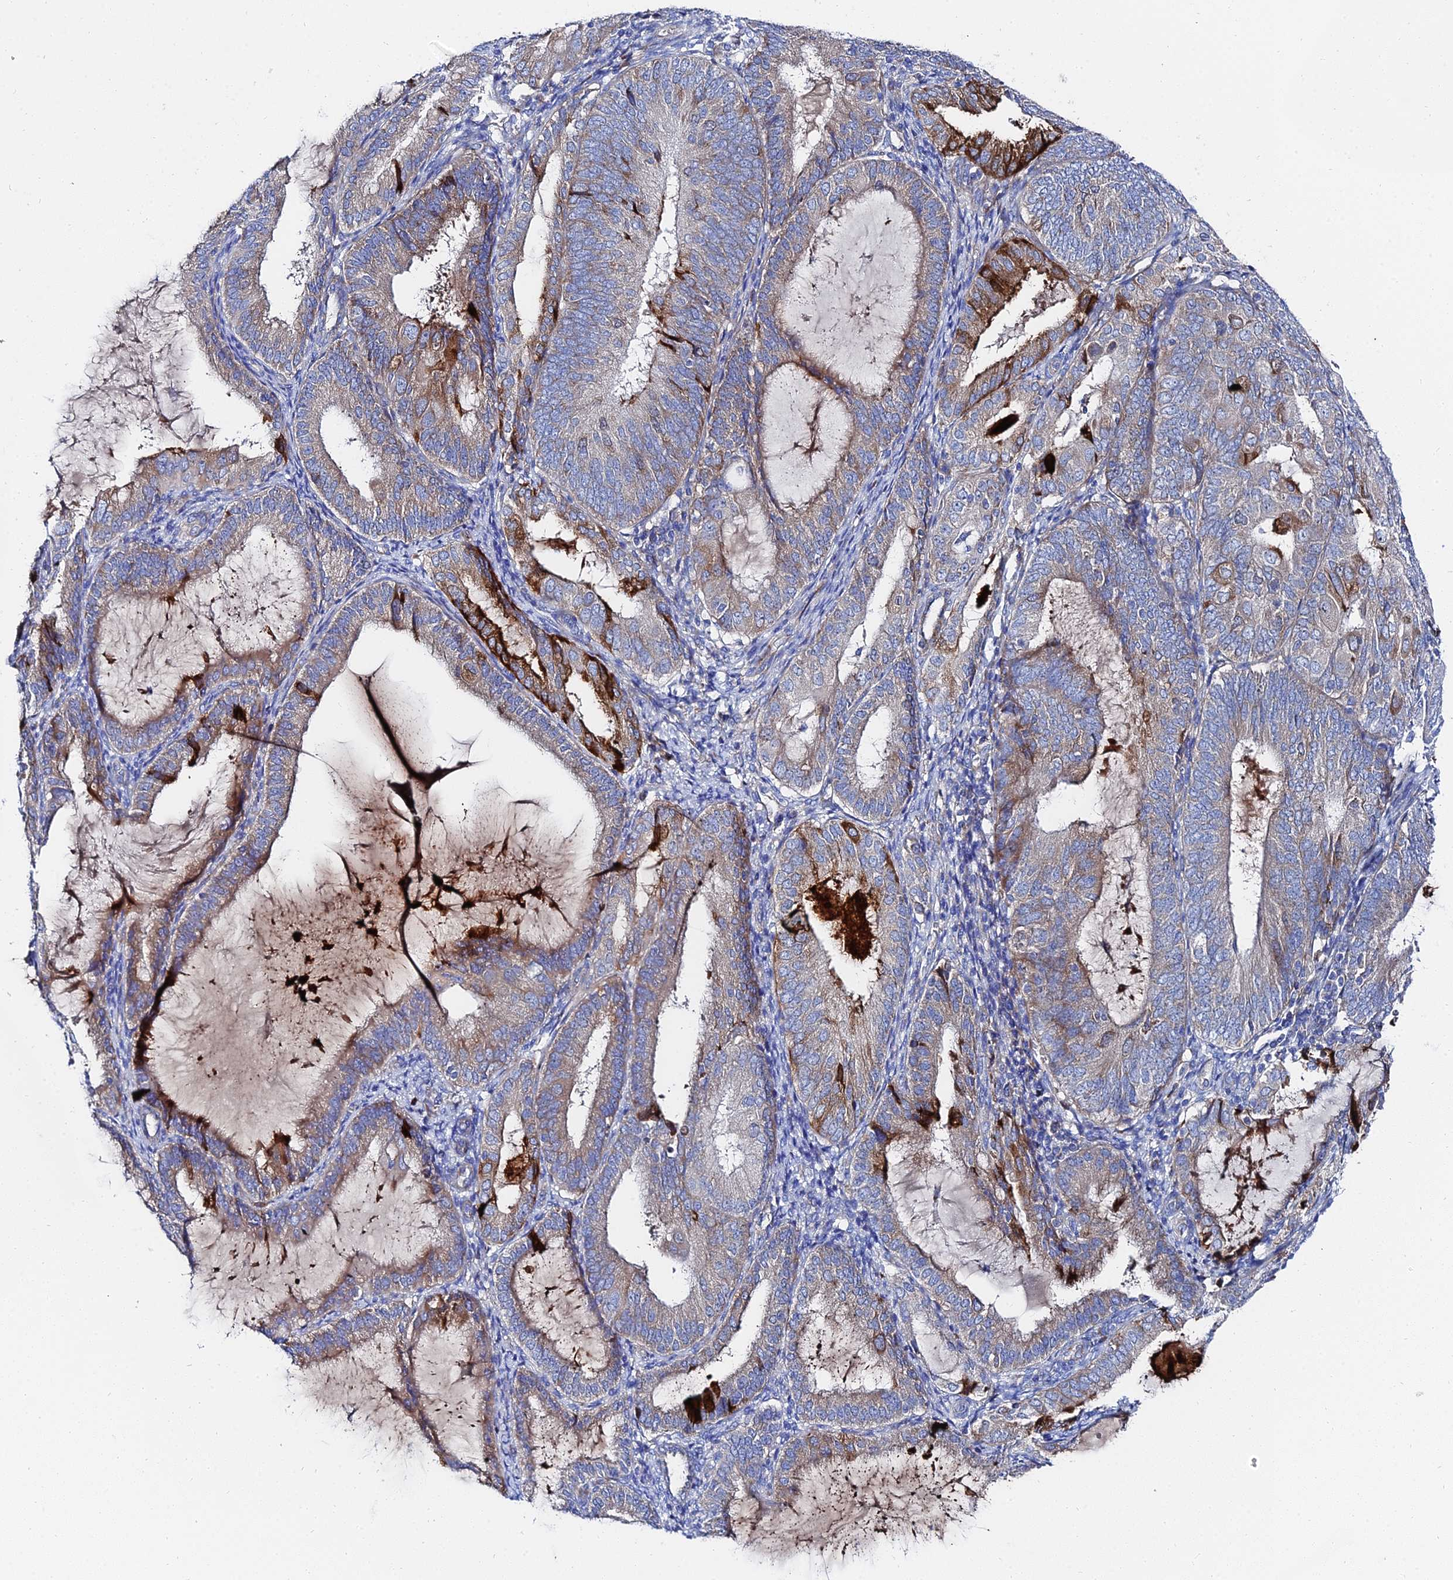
{"staining": {"intensity": "moderate", "quantity": "25%-75%", "location": "cytoplasmic/membranous"}, "tissue": "endometrial cancer", "cell_type": "Tumor cells", "image_type": "cancer", "snomed": [{"axis": "morphology", "description": "Adenocarcinoma, NOS"}, {"axis": "topography", "description": "Endometrium"}], "caption": "High-power microscopy captured an IHC image of adenocarcinoma (endometrial), revealing moderate cytoplasmic/membranous expression in approximately 25%-75% of tumor cells.", "gene": "PTTG1", "patient": {"sex": "female", "age": 81}}